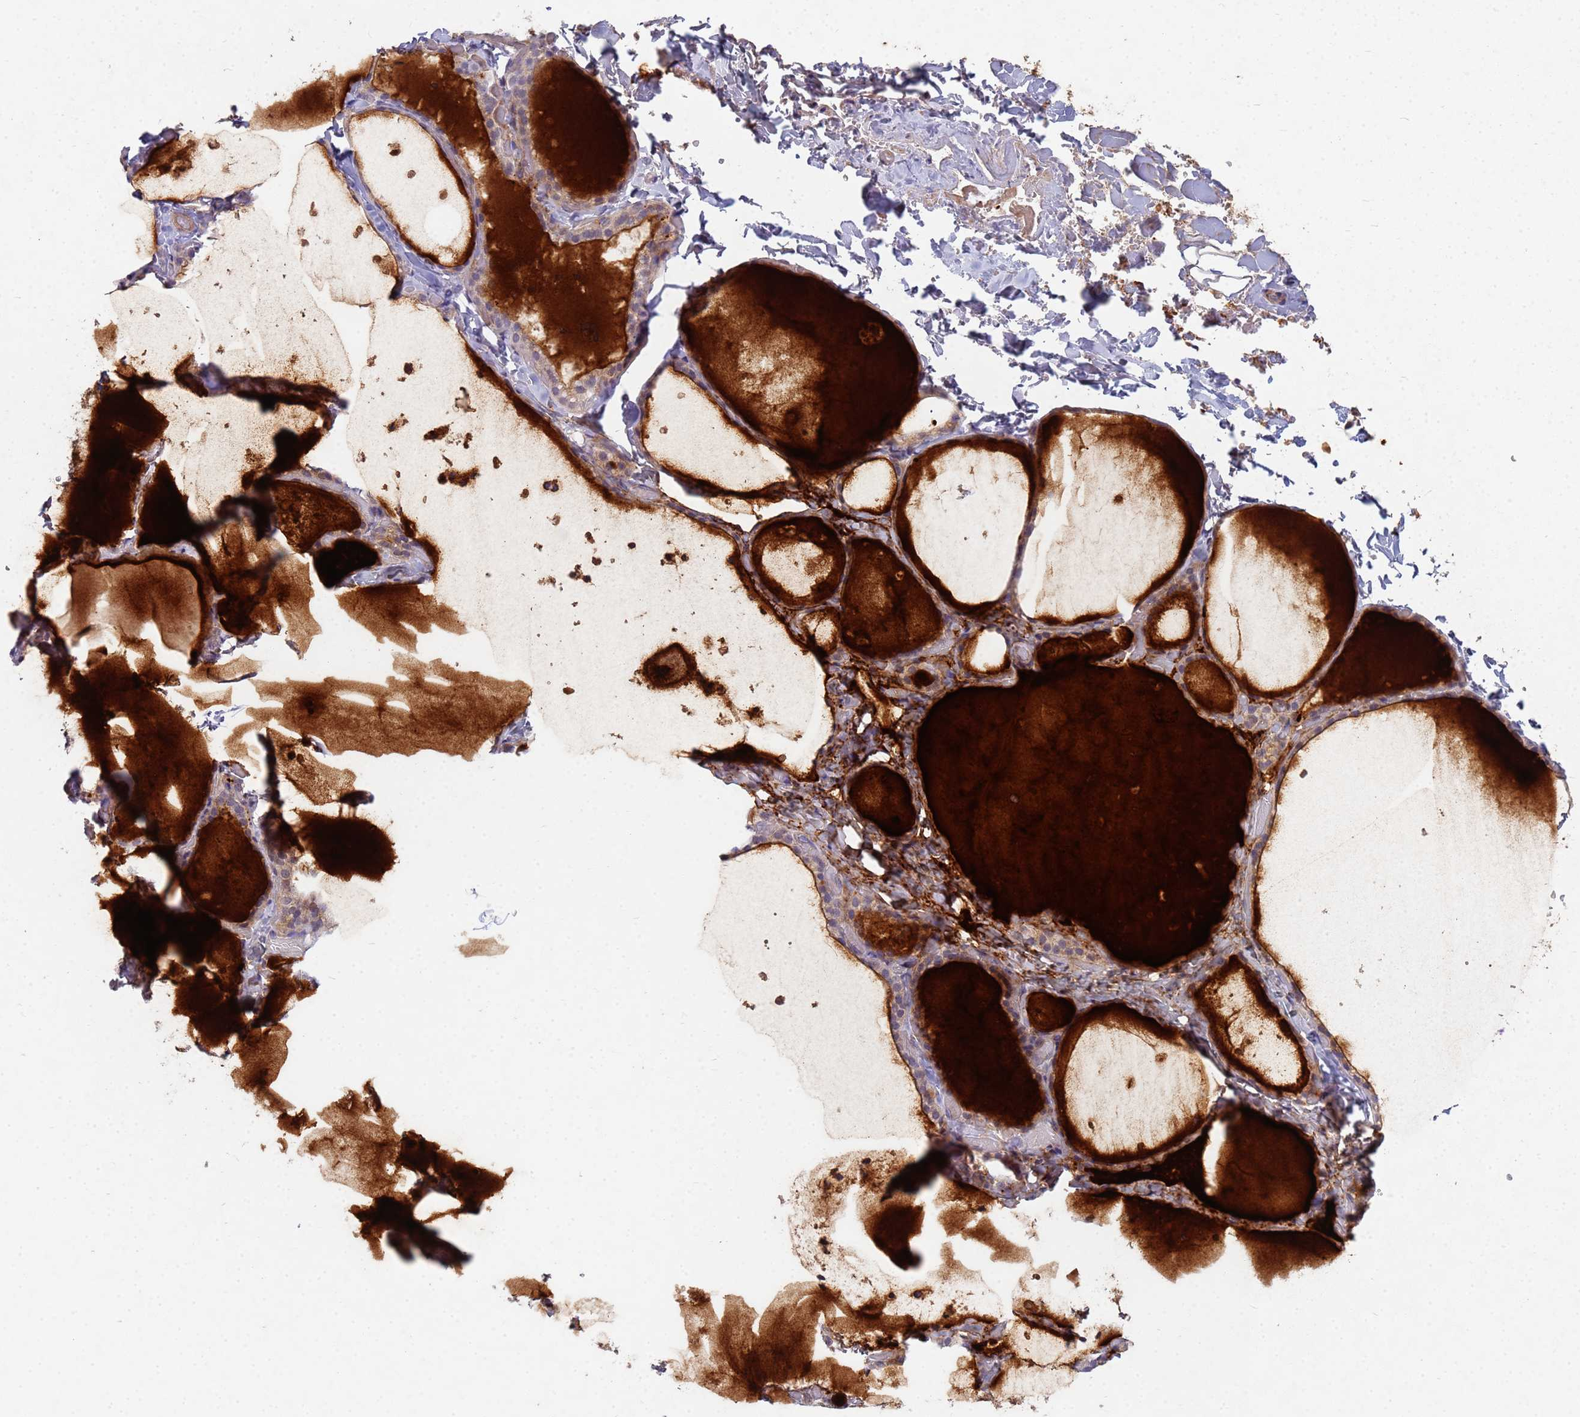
{"staining": {"intensity": "moderate", "quantity": "25%-75%", "location": "cytoplasmic/membranous"}, "tissue": "thyroid gland", "cell_type": "Glandular cells", "image_type": "normal", "snomed": [{"axis": "morphology", "description": "Normal tissue, NOS"}, {"axis": "topography", "description": "Thyroid gland"}], "caption": "Immunohistochemistry of unremarkable thyroid gland shows medium levels of moderate cytoplasmic/membranous expression in approximately 25%-75% of glandular cells. (brown staining indicates protein expression, while blue staining denotes nuclei).", "gene": "TNPO2", "patient": {"sex": "female", "age": 44}}